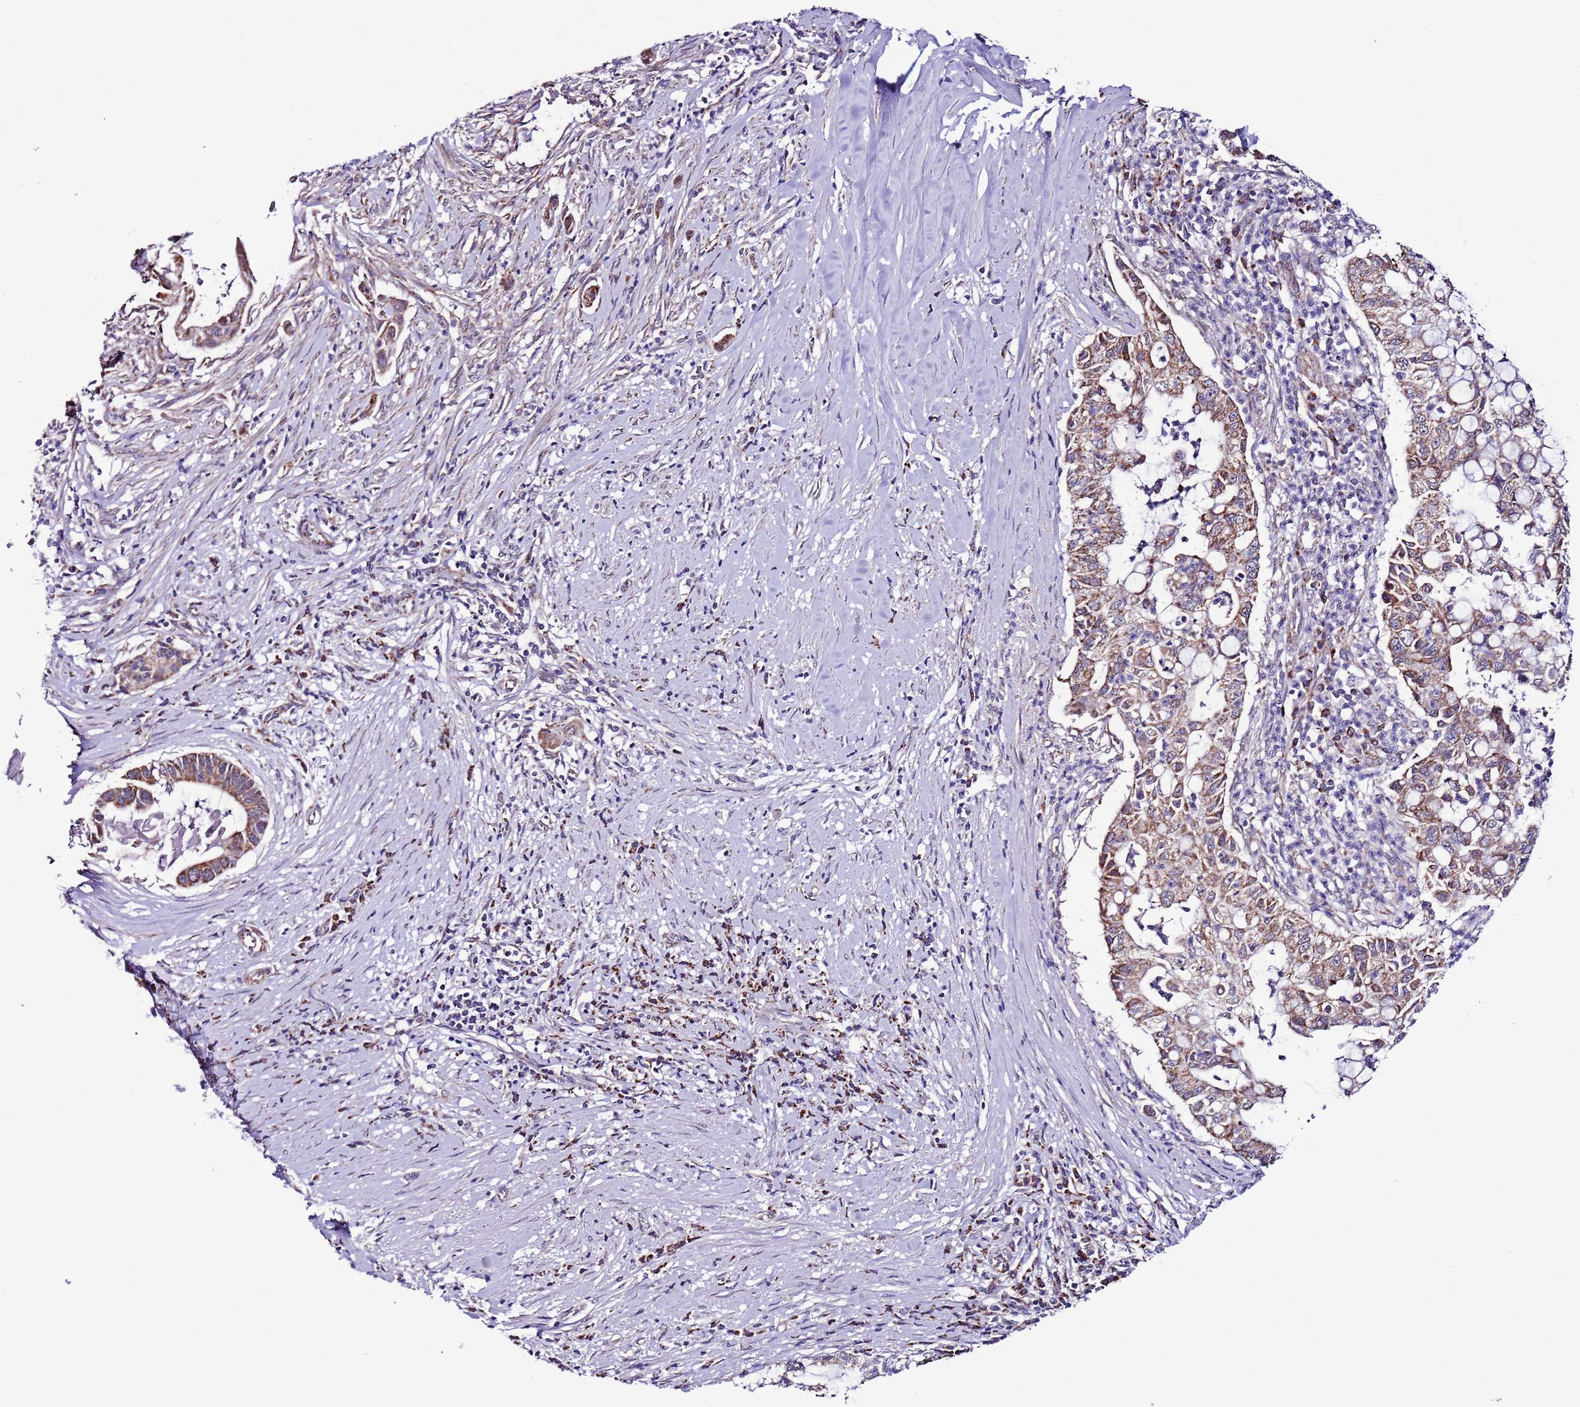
{"staining": {"intensity": "moderate", "quantity": ">75%", "location": "cytoplasmic/membranous"}, "tissue": "pancreatic cancer", "cell_type": "Tumor cells", "image_type": "cancer", "snomed": [{"axis": "morphology", "description": "Adenocarcinoma, NOS"}, {"axis": "topography", "description": "Pancreas"}], "caption": "About >75% of tumor cells in human adenocarcinoma (pancreatic) reveal moderate cytoplasmic/membranous protein expression as visualized by brown immunohistochemical staining.", "gene": "UEVLD", "patient": {"sex": "male", "age": 73}}